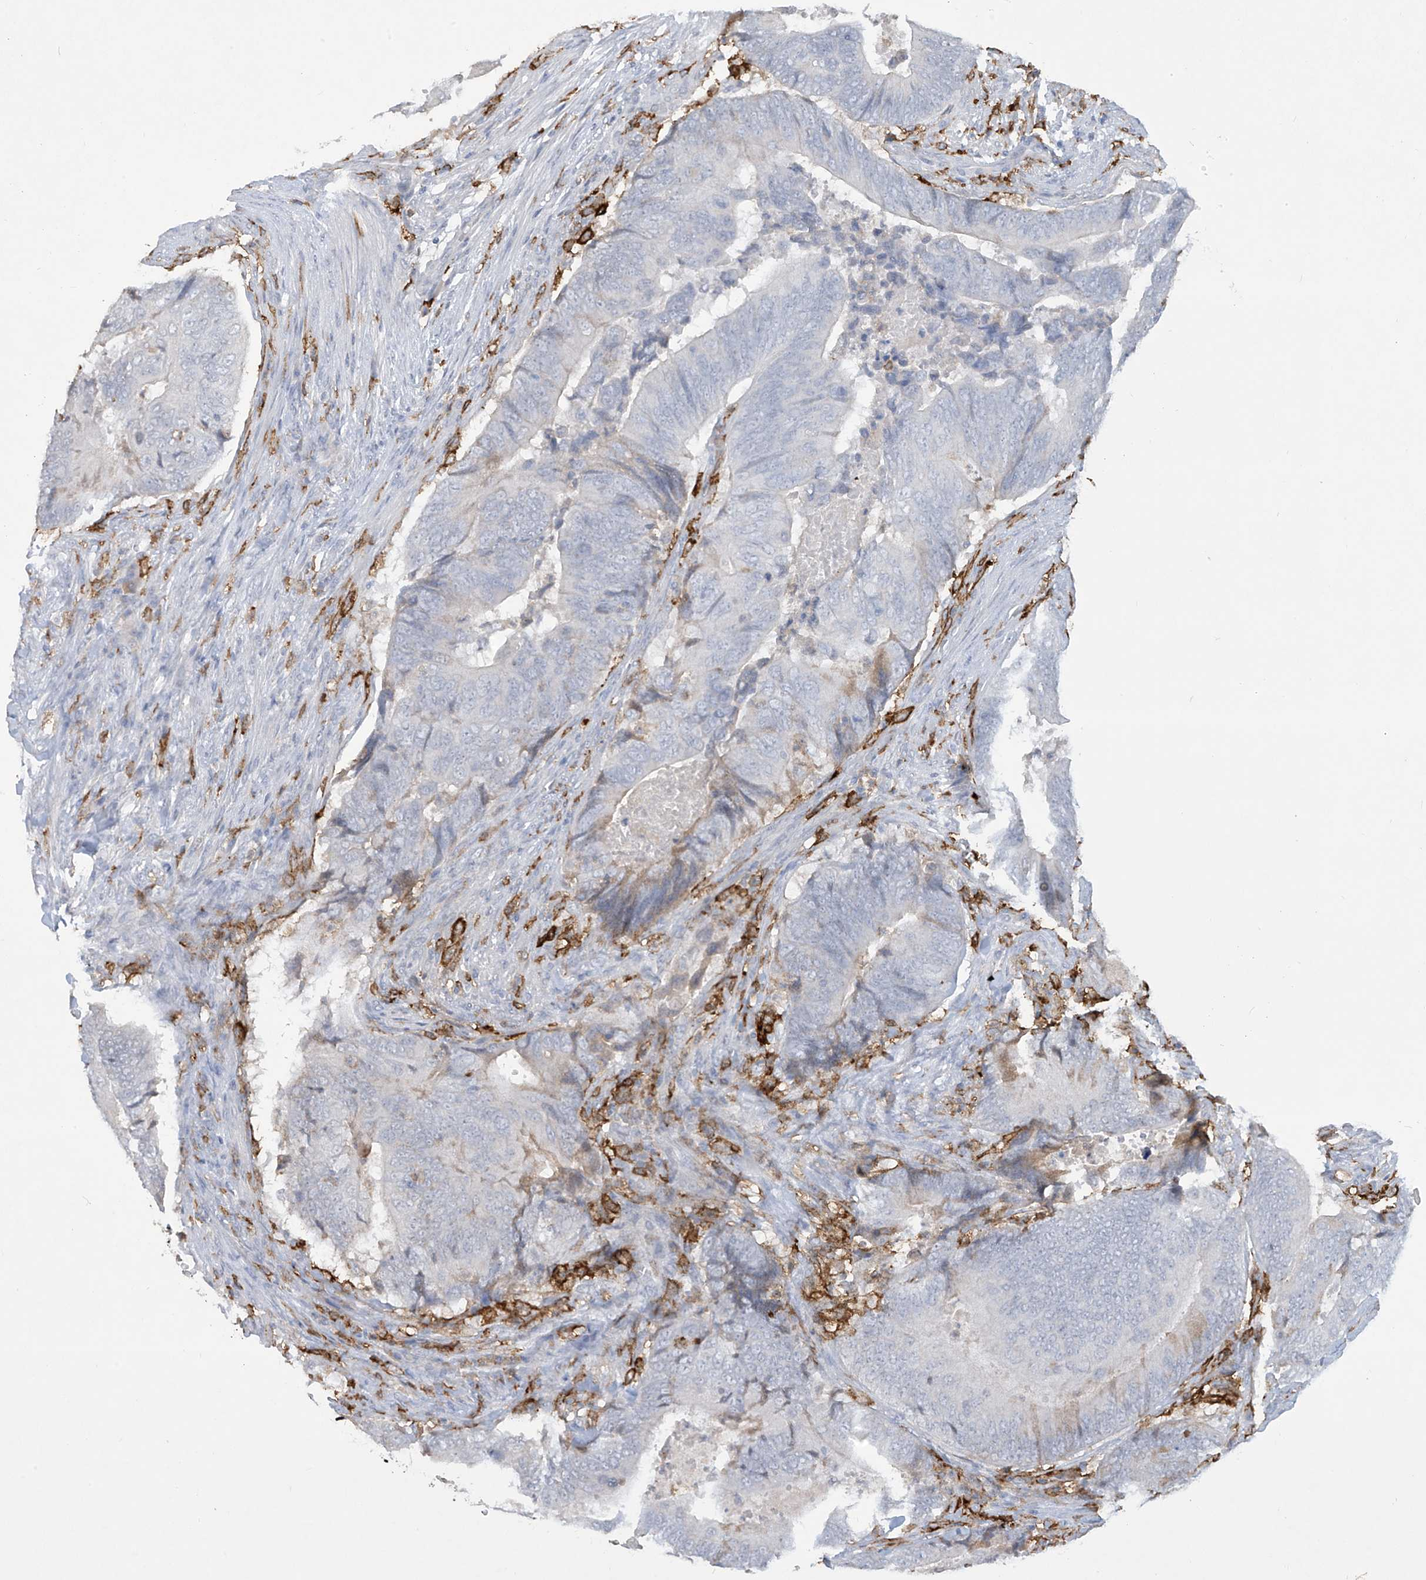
{"staining": {"intensity": "negative", "quantity": "none", "location": "none"}, "tissue": "colorectal cancer", "cell_type": "Tumor cells", "image_type": "cancer", "snomed": [{"axis": "morphology", "description": "Normal tissue, NOS"}, {"axis": "morphology", "description": "Adenocarcinoma, NOS"}, {"axis": "topography", "description": "Colon"}], "caption": "The photomicrograph exhibits no significant staining in tumor cells of adenocarcinoma (colorectal).", "gene": "FCGR3A", "patient": {"sex": "male", "age": 56}}